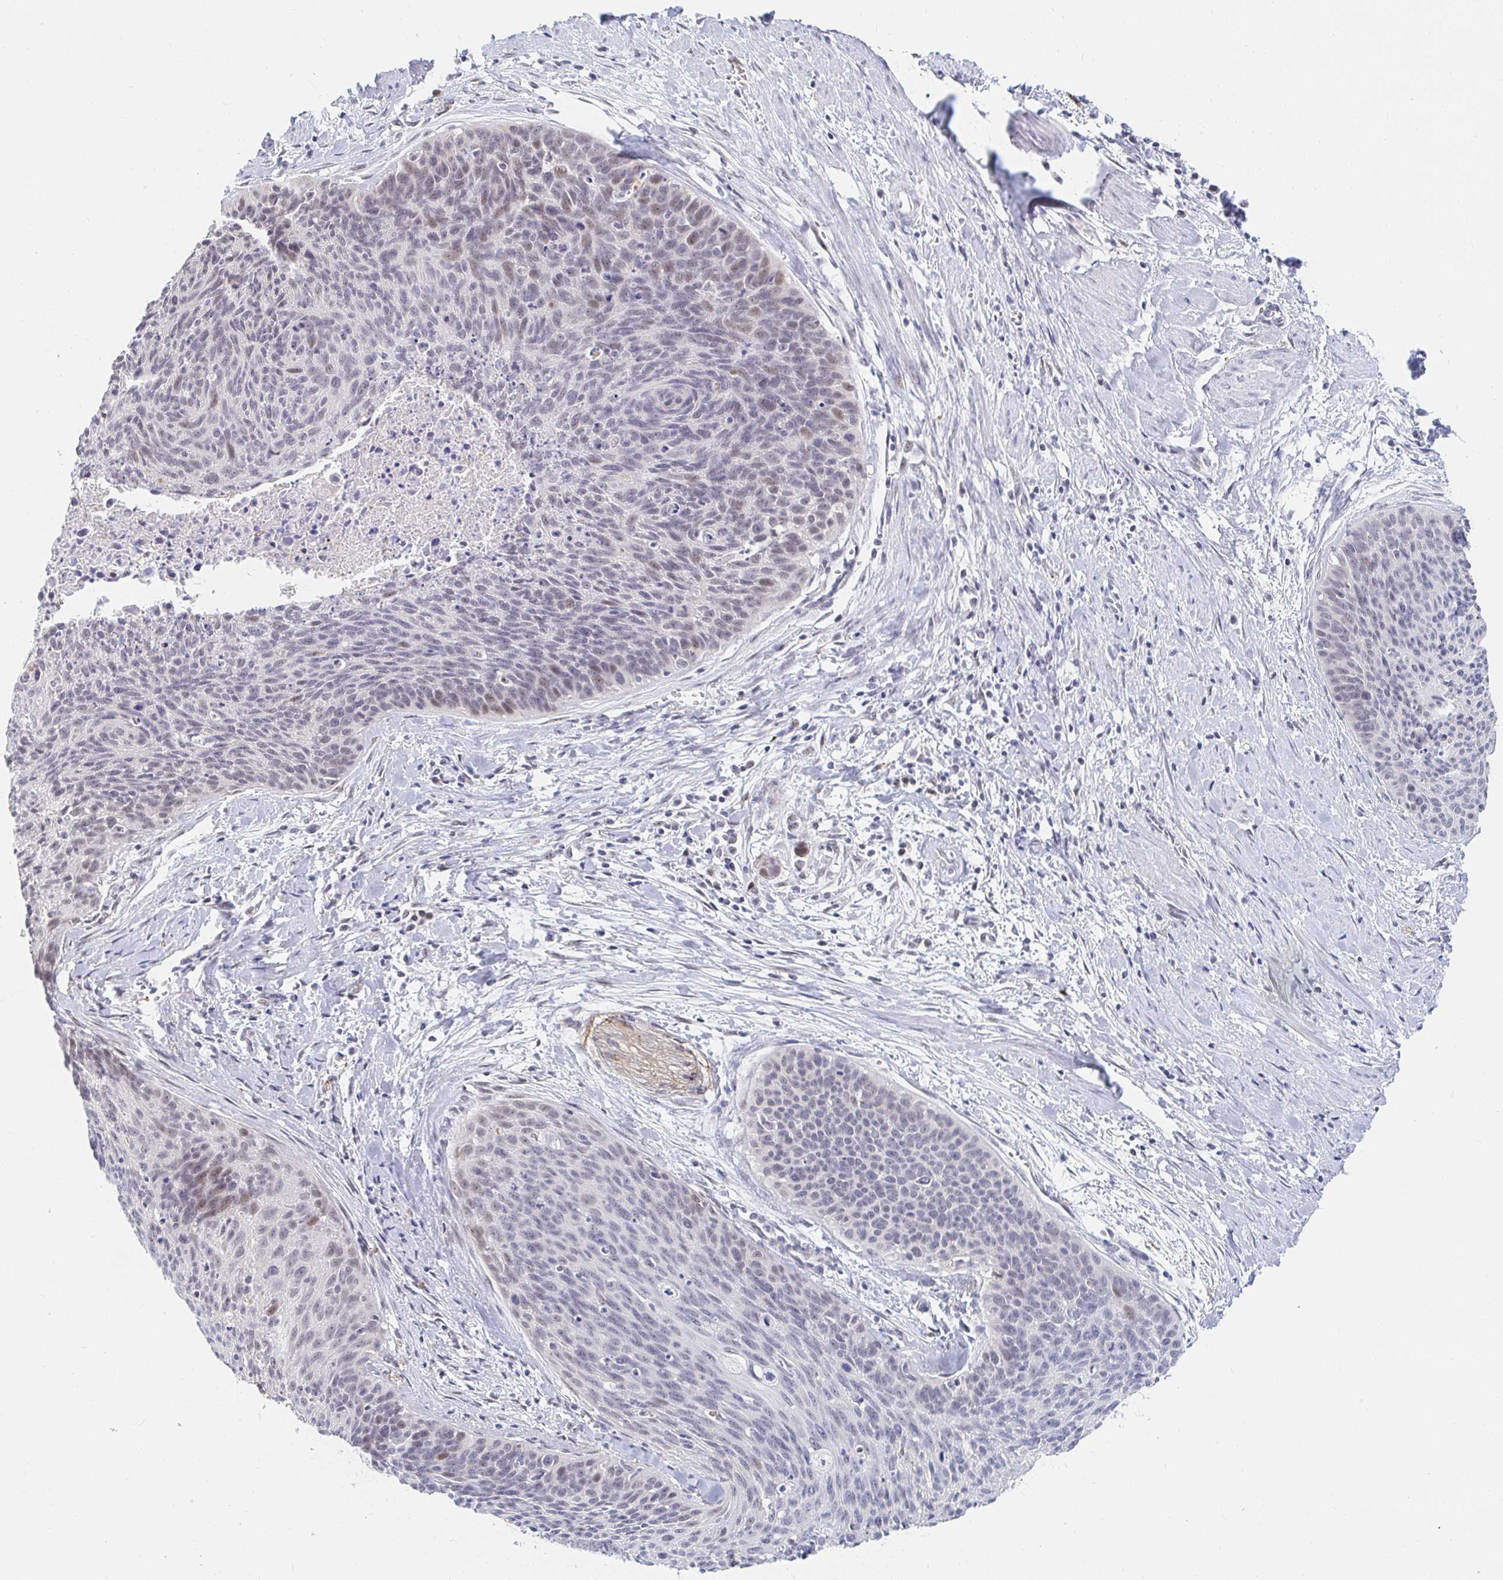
{"staining": {"intensity": "weak", "quantity": "<25%", "location": "nuclear"}, "tissue": "cervical cancer", "cell_type": "Tumor cells", "image_type": "cancer", "snomed": [{"axis": "morphology", "description": "Squamous cell carcinoma, NOS"}, {"axis": "topography", "description": "Cervix"}], "caption": "High magnification brightfield microscopy of cervical squamous cell carcinoma stained with DAB (brown) and counterstained with hematoxylin (blue): tumor cells show no significant expression. (Immunohistochemistry, brightfield microscopy, high magnification).", "gene": "COL28A1", "patient": {"sex": "female", "age": 55}}